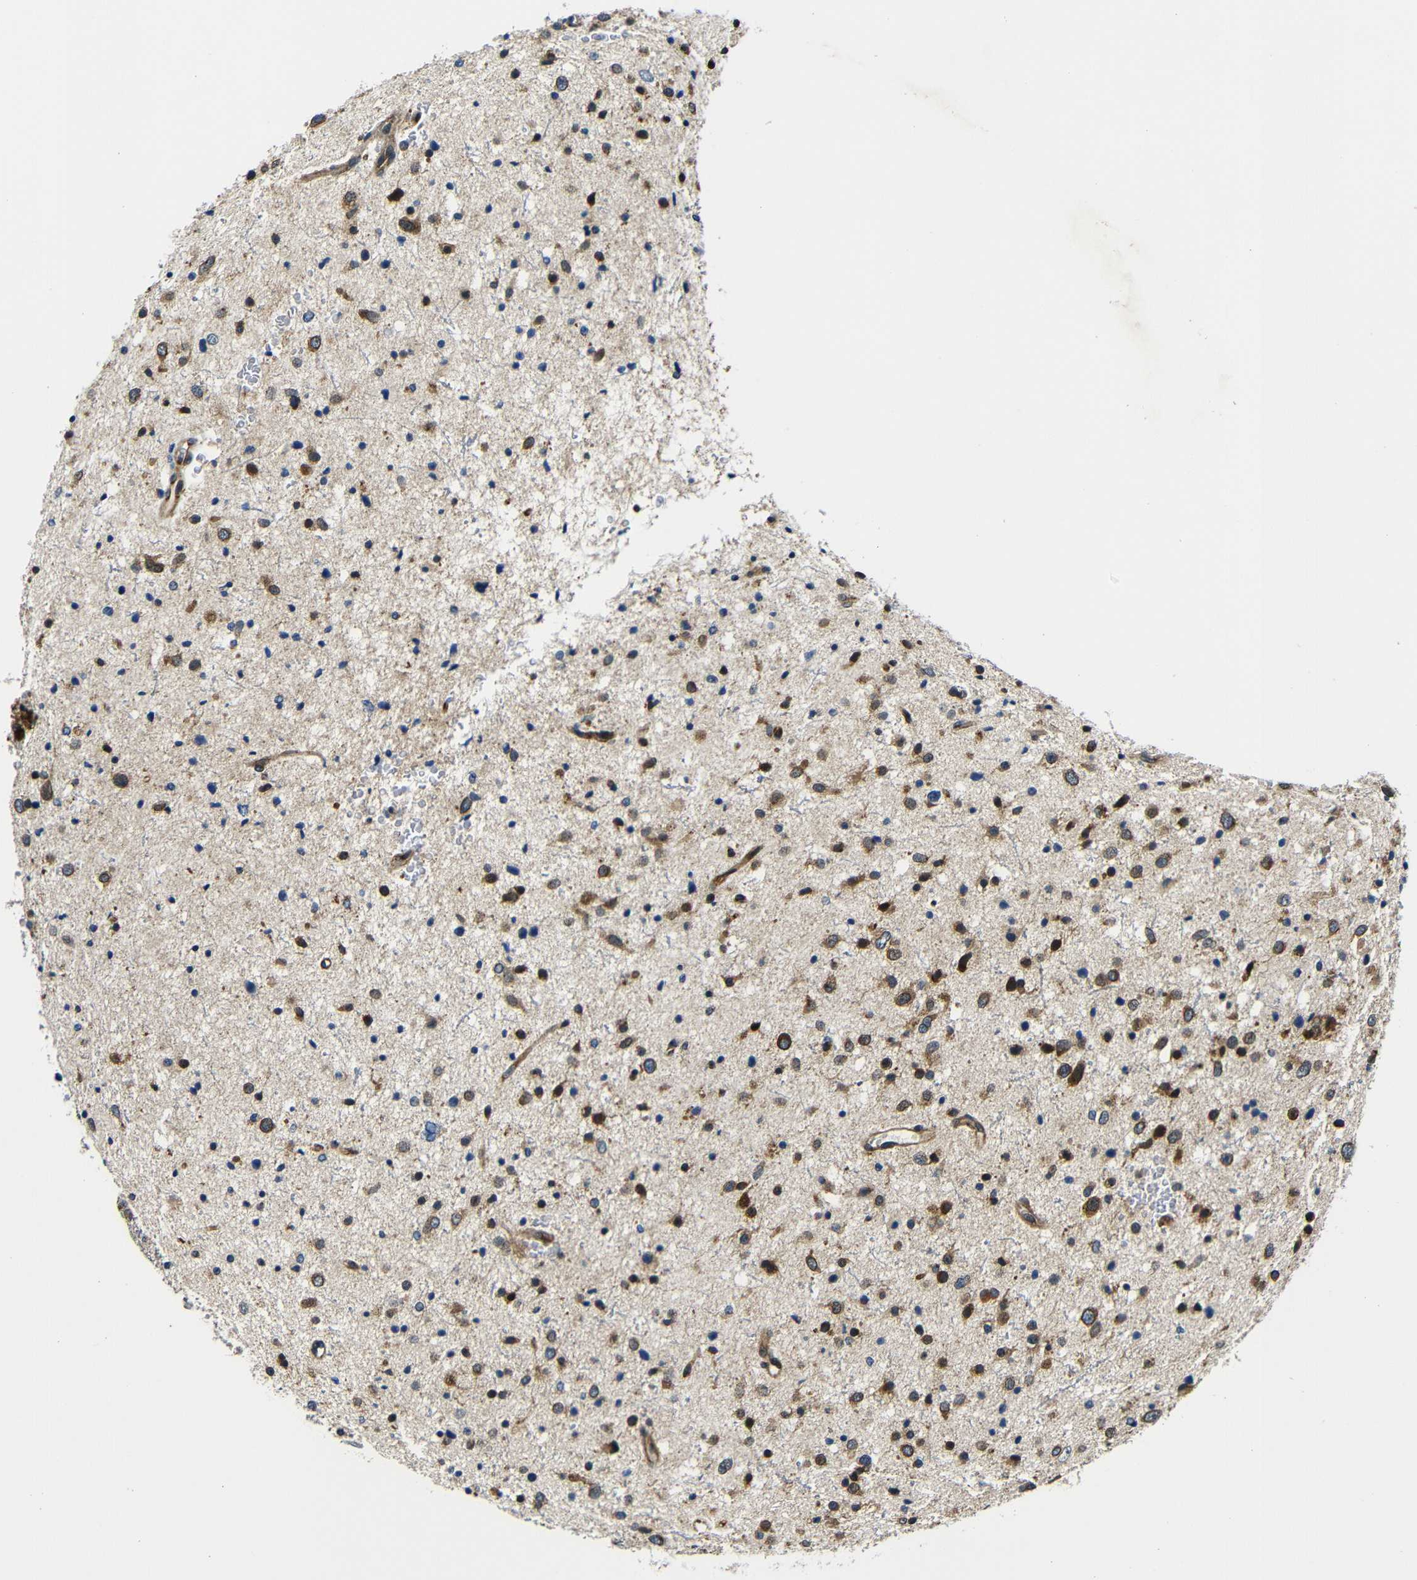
{"staining": {"intensity": "moderate", "quantity": ">75%", "location": "cytoplasmic/membranous"}, "tissue": "glioma", "cell_type": "Tumor cells", "image_type": "cancer", "snomed": [{"axis": "morphology", "description": "Glioma, malignant, Low grade"}, {"axis": "topography", "description": "Brain"}], "caption": "This is a micrograph of immunohistochemistry staining of glioma, which shows moderate expression in the cytoplasmic/membranous of tumor cells.", "gene": "ABCE1", "patient": {"sex": "female", "age": 37}}